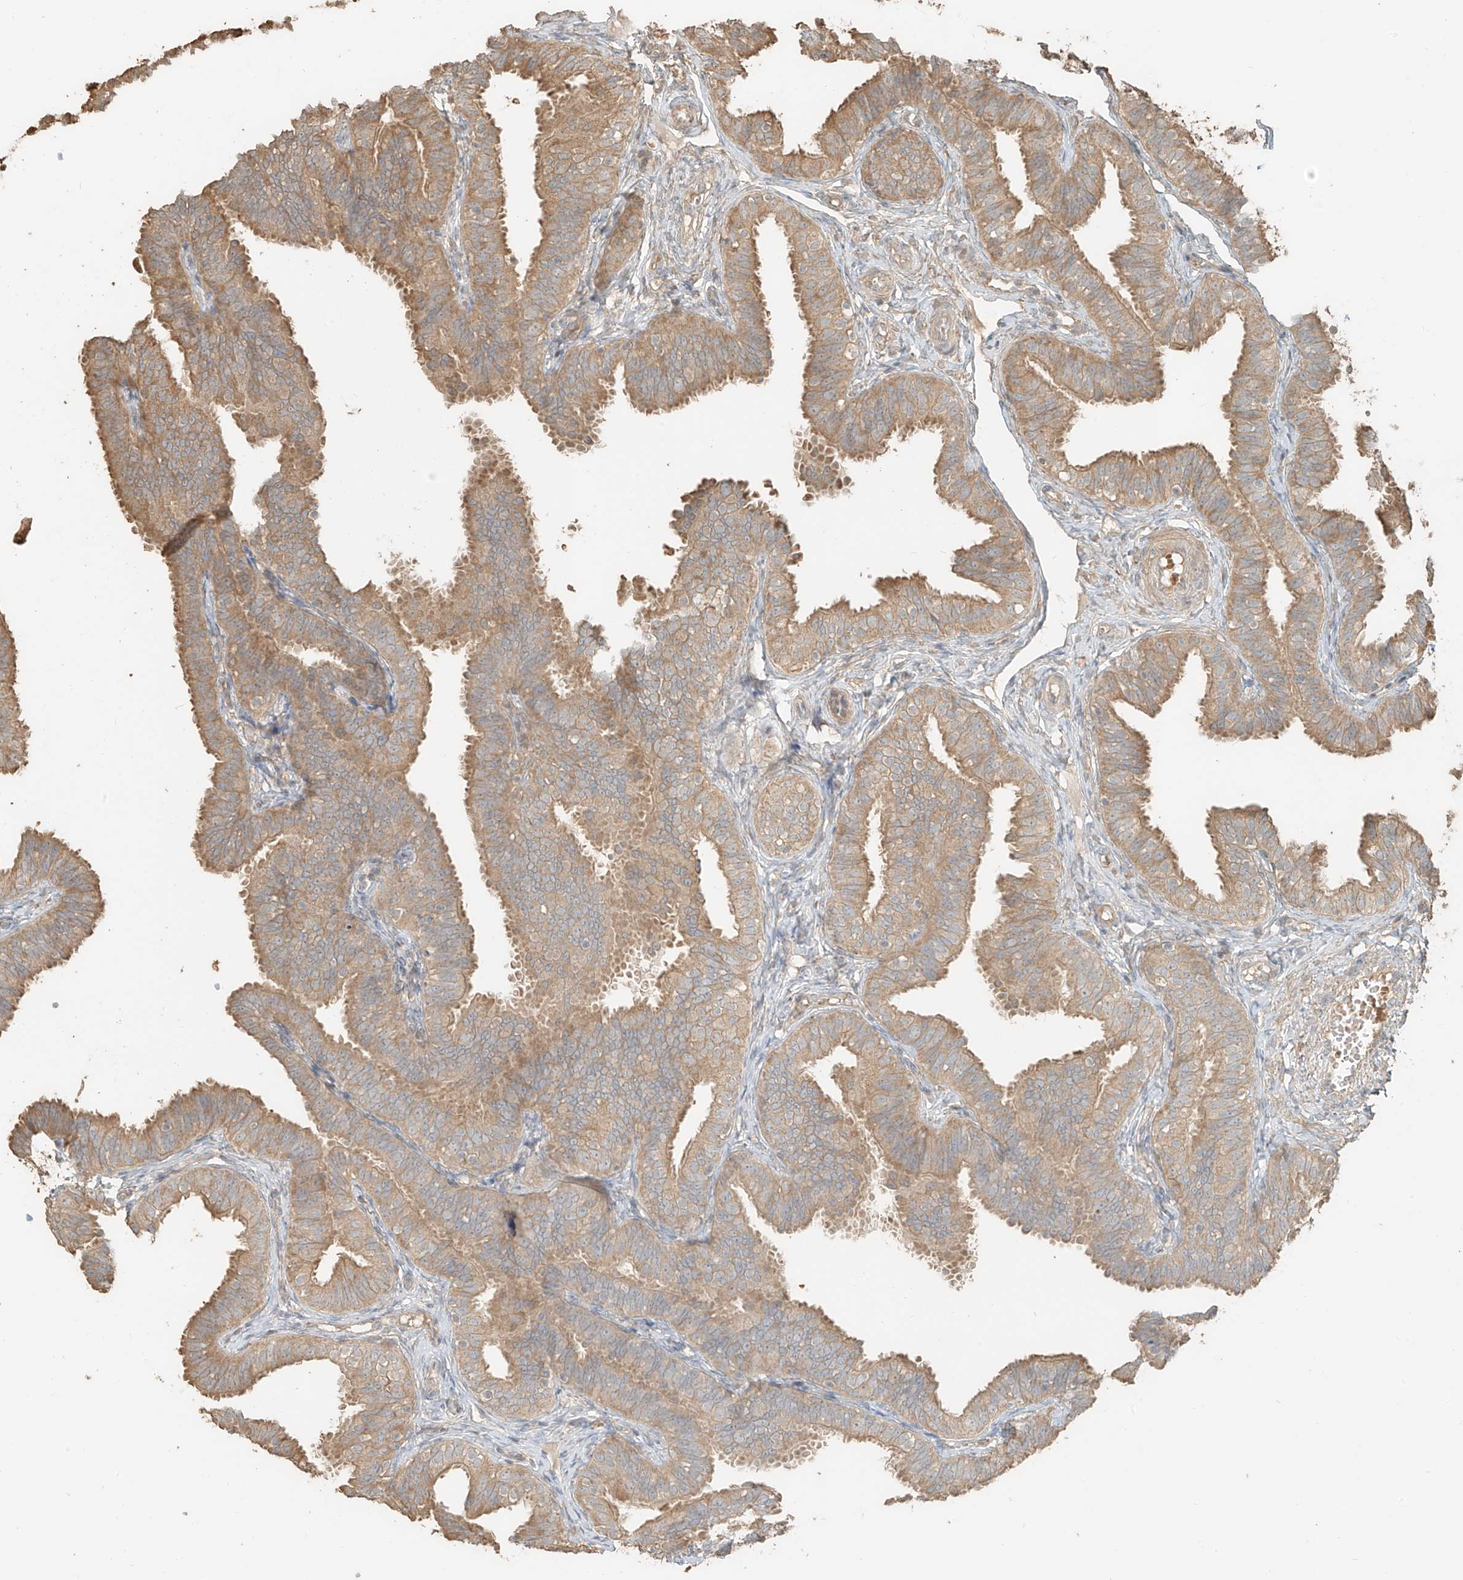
{"staining": {"intensity": "moderate", "quantity": ">75%", "location": "cytoplasmic/membranous"}, "tissue": "fallopian tube", "cell_type": "Glandular cells", "image_type": "normal", "snomed": [{"axis": "morphology", "description": "Normal tissue, NOS"}, {"axis": "topography", "description": "Fallopian tube"}], "caption": "Immunohistochemistry of benign human fallopian tube demonstrates medium levels of moderate cytoplasmic/membranous positivity in approximately >75% of glandular cells.", "gene": "RFTN2", "patient": {"sex": "female", "age": 35}}